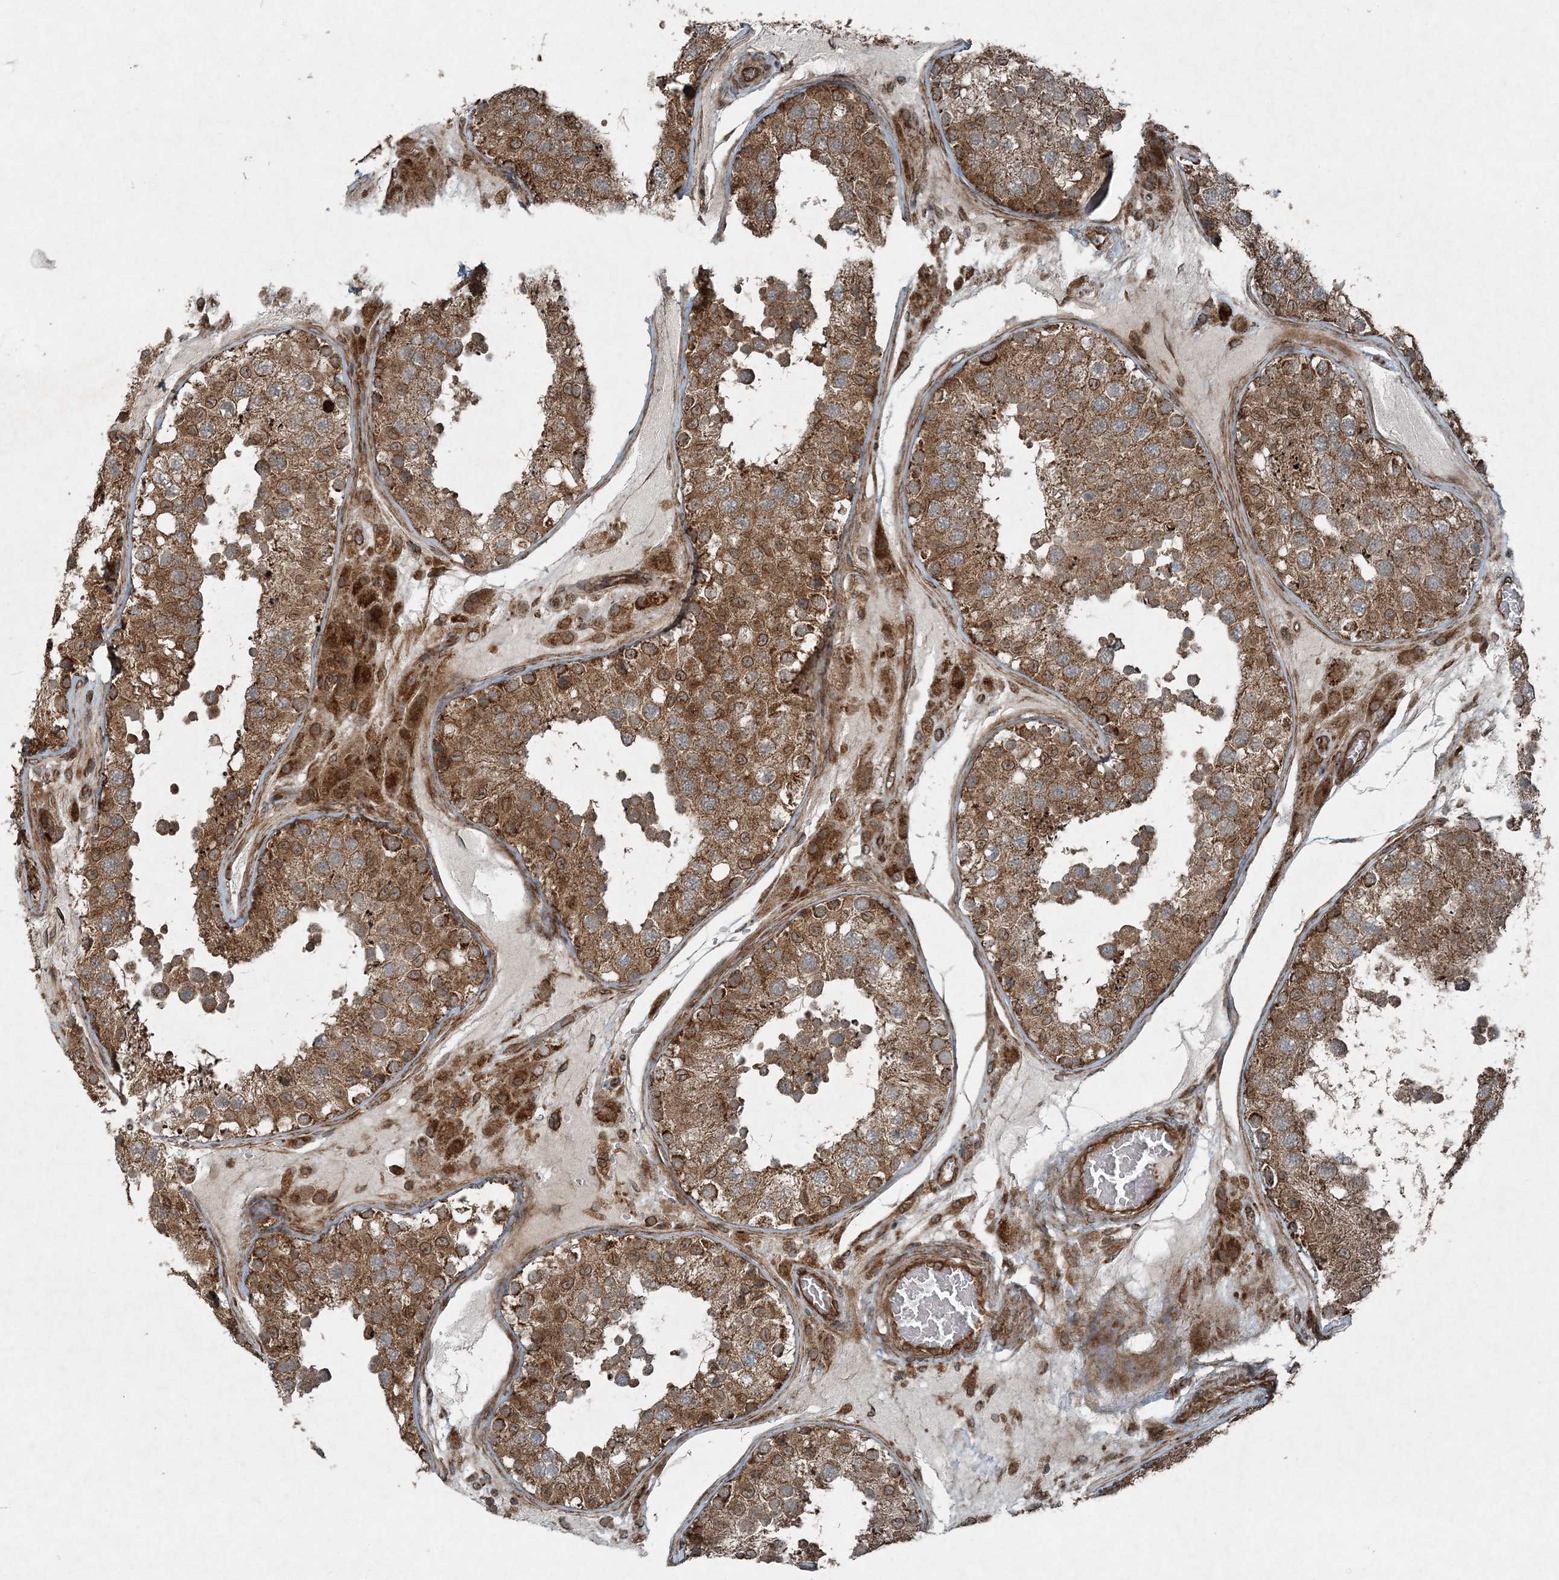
{"staining": {"intensity": "moderate", "quantity": ">75%", "location": "cytoplasmic/membranous"}, "tissue": "testis", "cell_type": "Cells in seminiferous ducts", "image_type": "normal", "snomed": [{"axis": "morphology", "description": "Normal tissue, NOS"}, {"axis": "topography", "description": "Testis"}], "caption": "Unremarkable testis reveals moderate cytoplasmic/membranous expression in approximately >75% of cells in seminiferous ducts Immunohistochemistry stains the protein in brown and the nuclei are stained blue..", "gene": "COPS7B", "patient": {"sex": "male", "age": 26}}